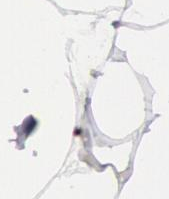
{"staining": {"intensity": "negative", "quantity": "none", "location": "none"}, "tissue": "adipose tissue", "cell_type": "Adipocytes", "image_type": "normal", "snomed": [{"axis": "morphology", "description": "Normal tissue, NOS"}, {"axis": "morphology", "description": "Duct carcinoma"}, {"axis": "topography", "description": "Breast"}, {"axis": "topography", "description": "Adipose tissue"}], "caption": "The histopathology image shows no significant positivity in adipocytes of adipose tissue. (DAB (3,3'-diaminobenzidine) IHC, high magnification).", "gene": "DMC1", "patient": {"sex": "female", "age": 37}}